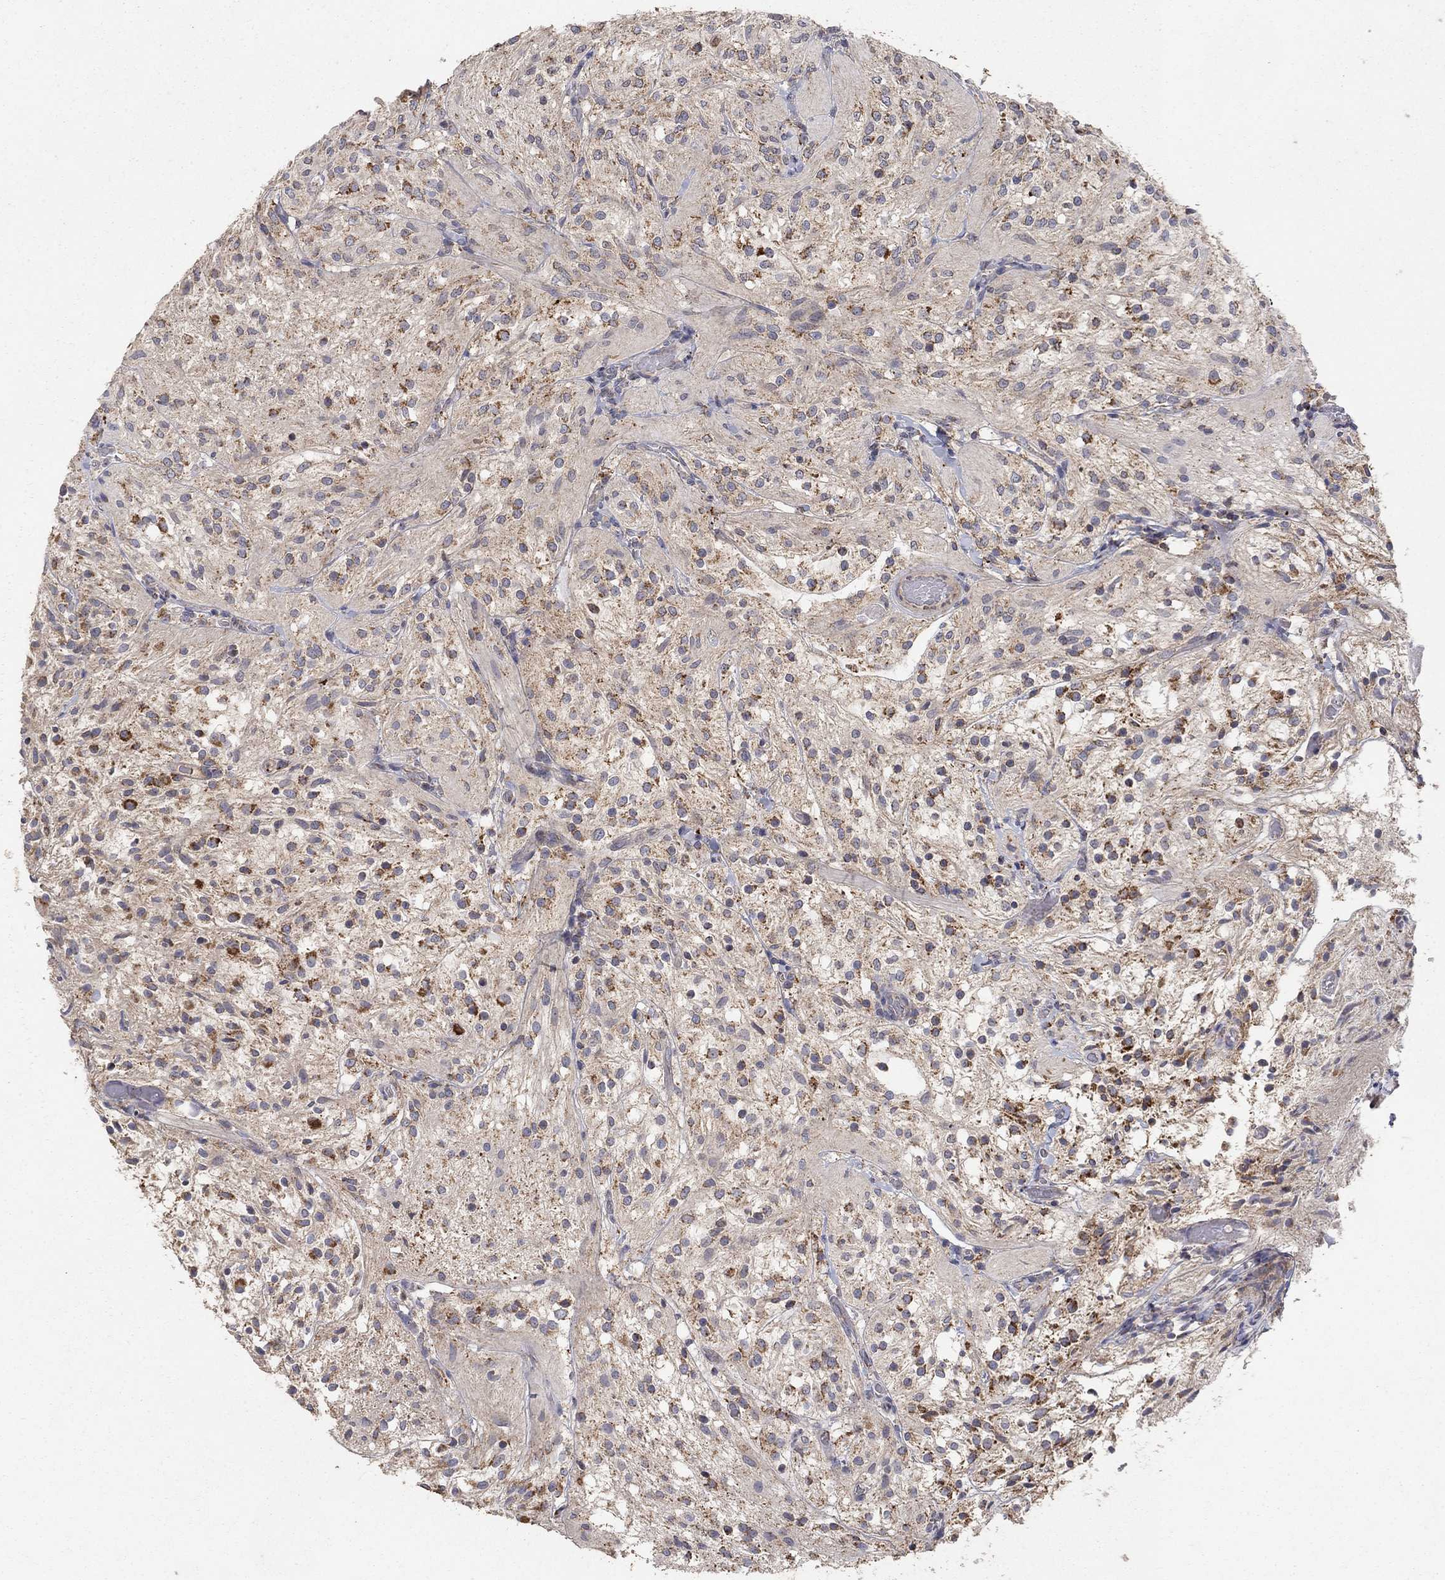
{"staining": {"intensity": "moderate", "quantity": "25%-75%", "location": "cytoplasmic/membranous"}, "tissue": "glioma", "cell_type": "Tumor cells", "image_type": "cancer", "snomed": [{"axis": "morphology", "description": "Glioma, malignant, Low grade"}, {"axis": "topography", "description": "Brain"}], "caption": "Immunohistochemistry (IHC) of human glioma exhibits medium levels of moderate cytoplasmic/membranous staining in about 25%-75% of tumor cells.", "gene": "GPSM1", "patient": {"sex": "male", "age": 3}}